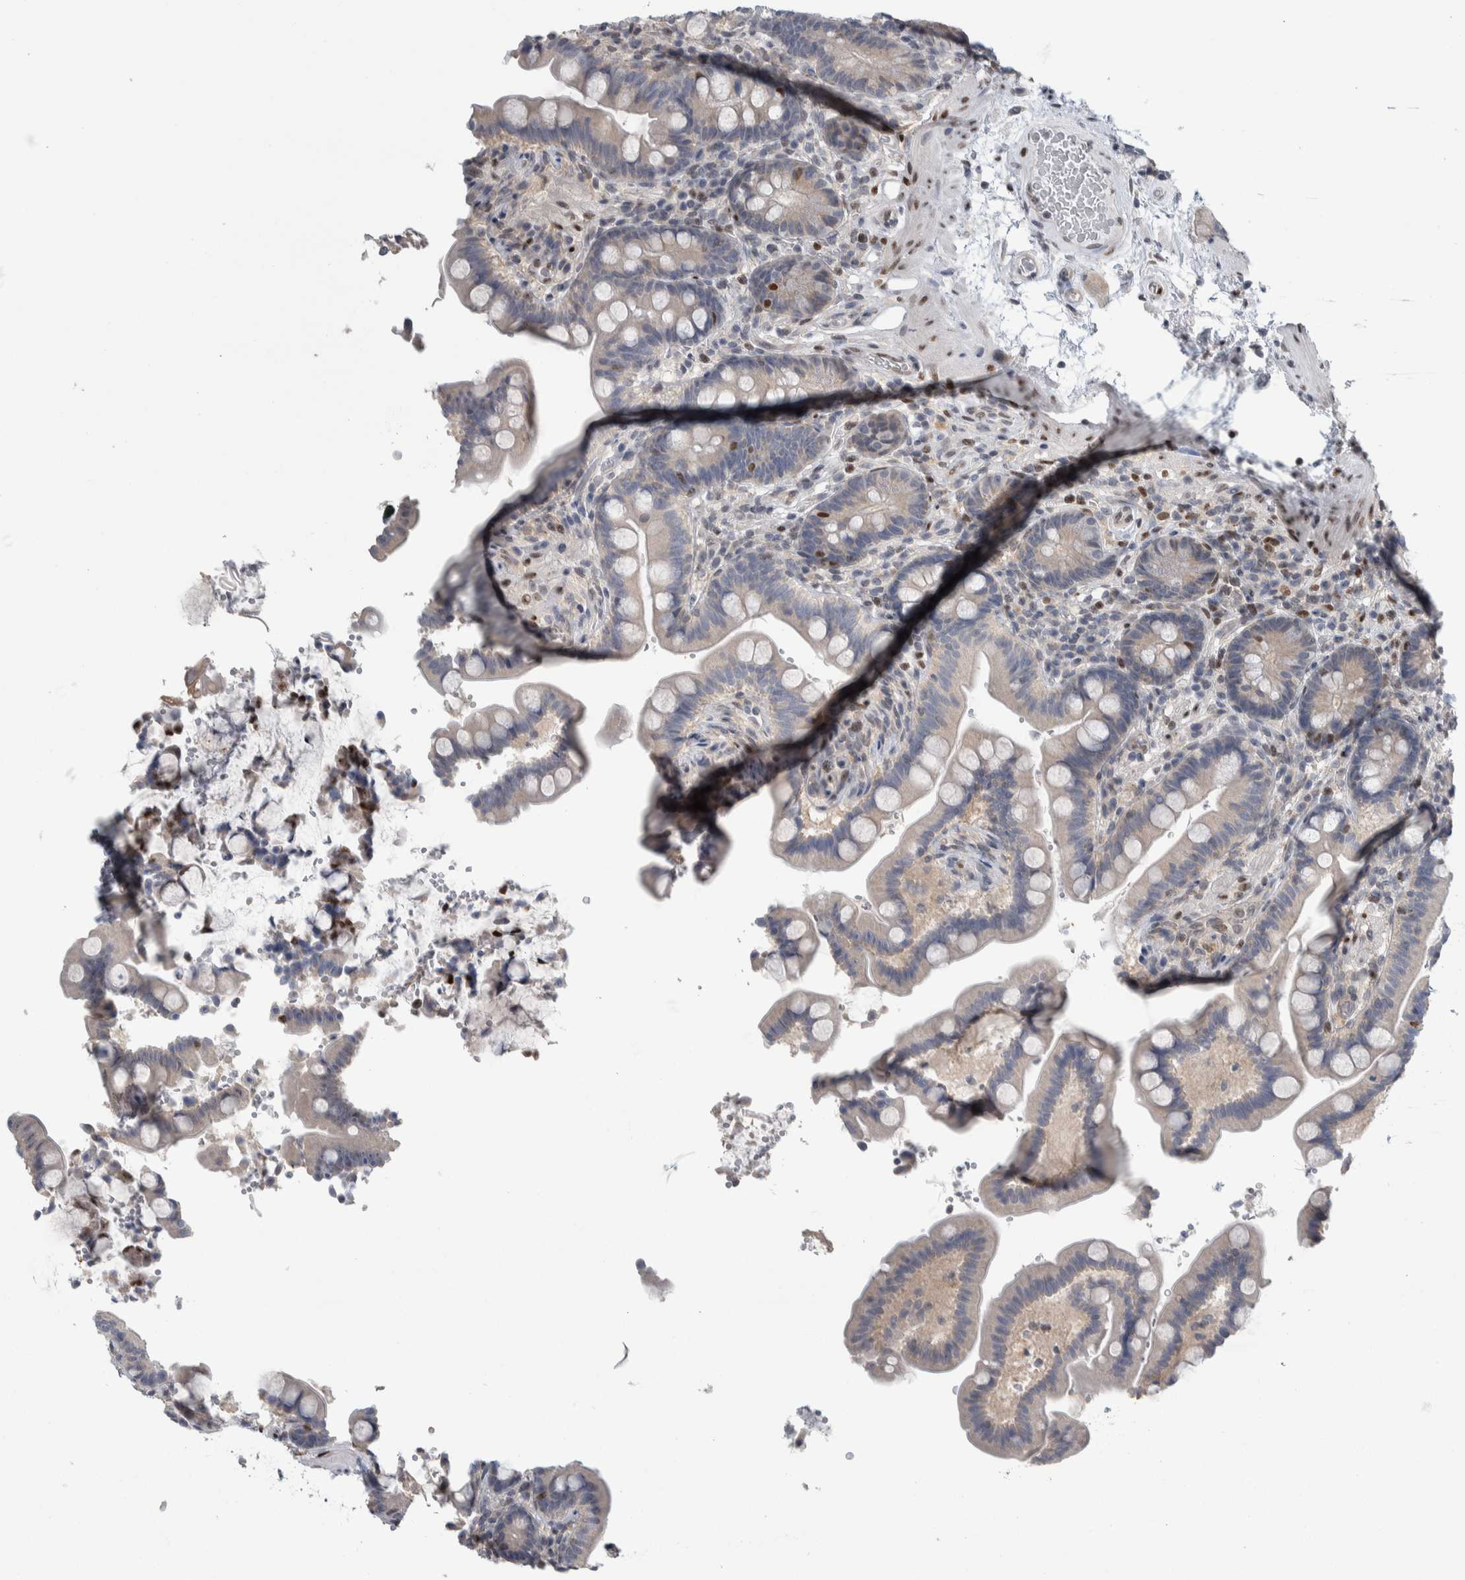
{"staining": {"intensity": "moderate", "quantity": ">75%", "location": "nuclear"}, "tissue": "colon", "cell_type": "Endothelial cells", "image_type": "normal", "snomed": [{"axis": "morphology", "description": "Normal tissue, NOS"}, {"axis": "topography", "description": "Smooth muscle"}, {"axis": "topography", "description": "Colon"}], "caption": "An image of human colon stained for a protein reveals moderate nuclear brown staining in endothelial cells.", "gene": "TAX1BP1", "patient": {"sex": "male", "age": 73}}